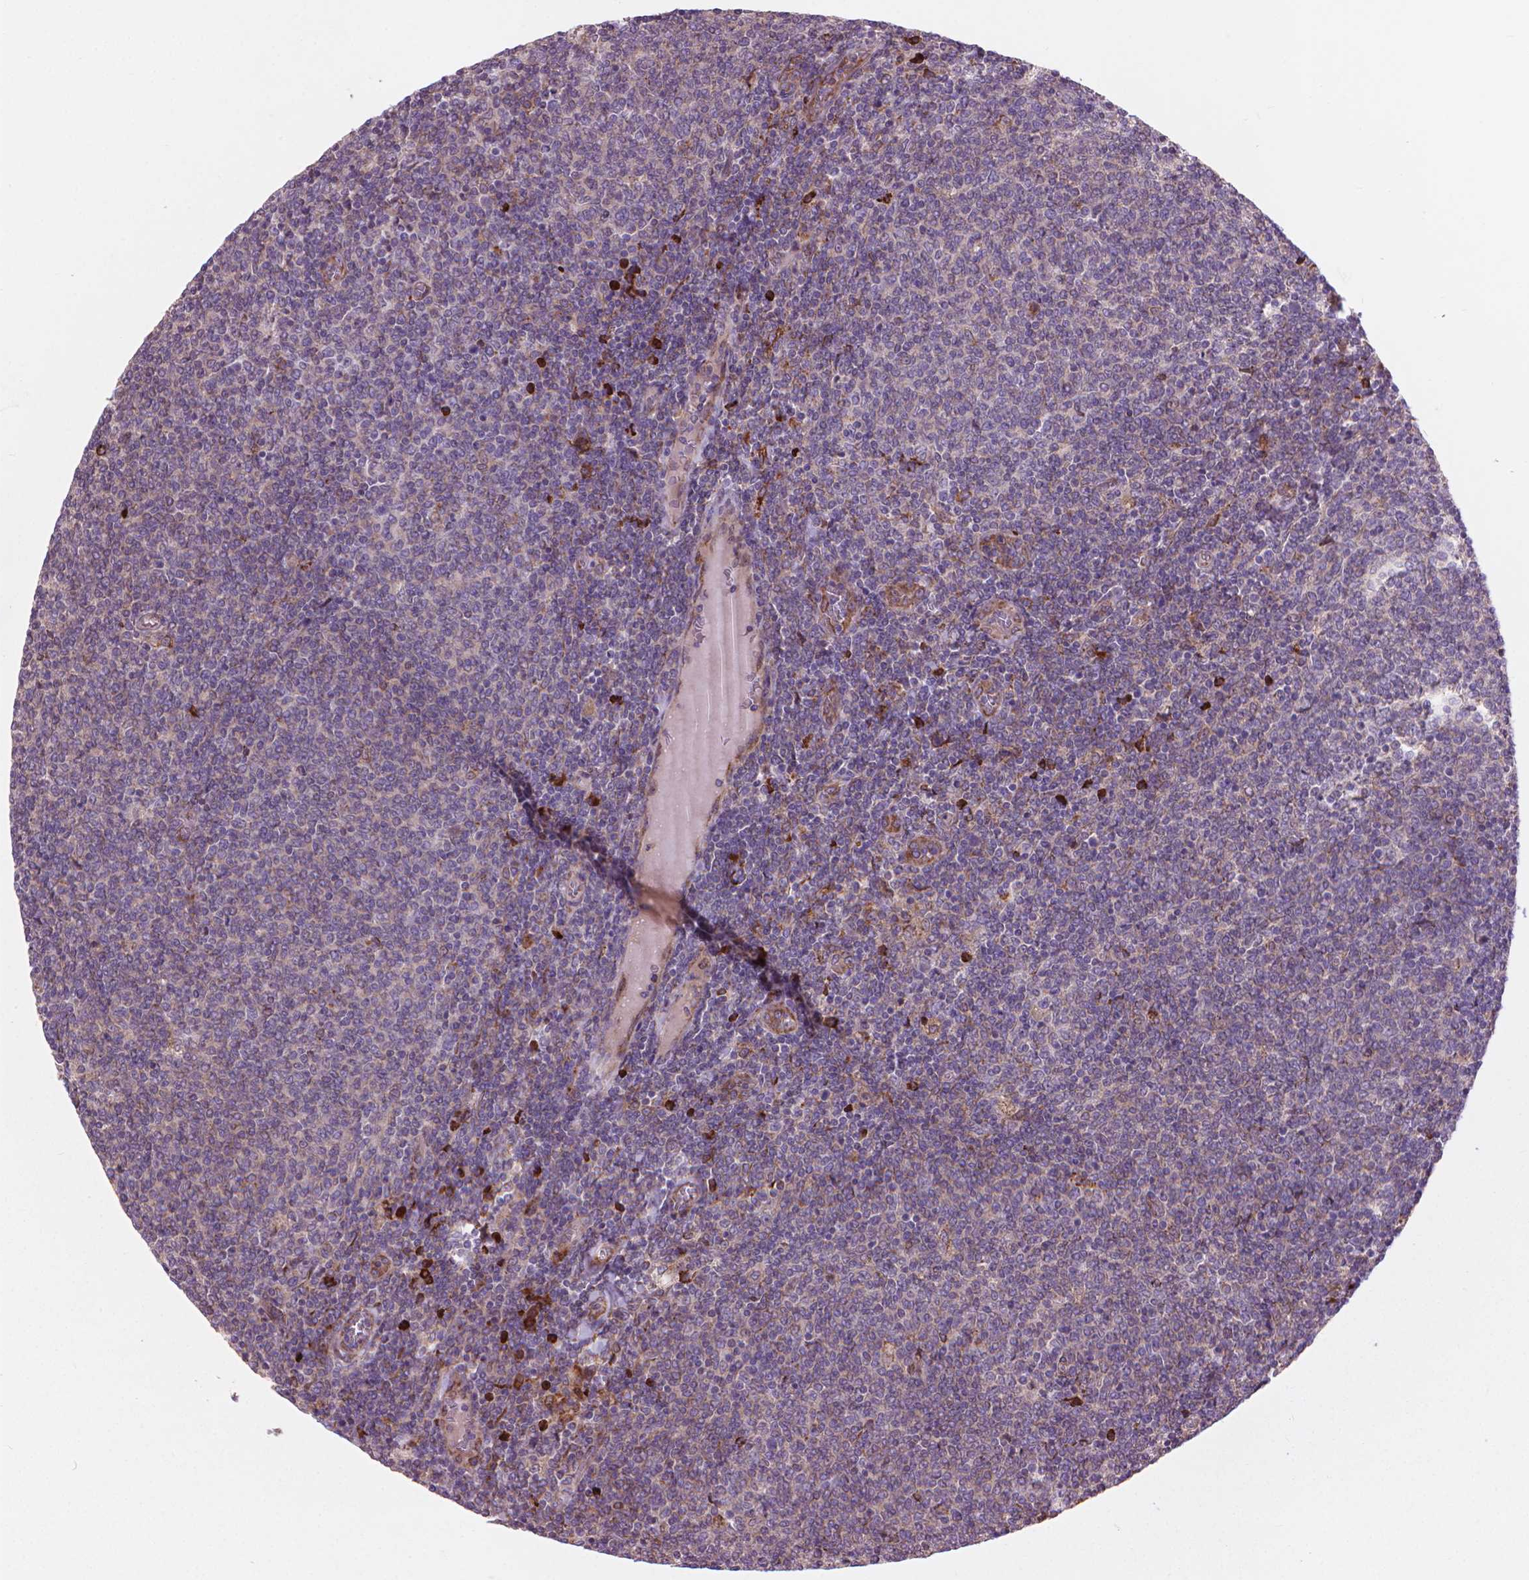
{"staining": {"intensity": "negative", "quantity": "none", "location": "none"}, "tissue": "lymphoma", "cell_type": "Tumor cells", "image_type": "cancer", "snomed": [{"axis": "morphology", "description": "Malignant lymphoma, non-Hodgkin's type, Low grade"}, {"axis": "topography", "description": "Lymph node"}], "caption": "Protein analysis of lymphoma demonstrates no significant positivity in tumor cells.", "gene": "MYH14", "patient": {"sex": "male", "age": 52}}